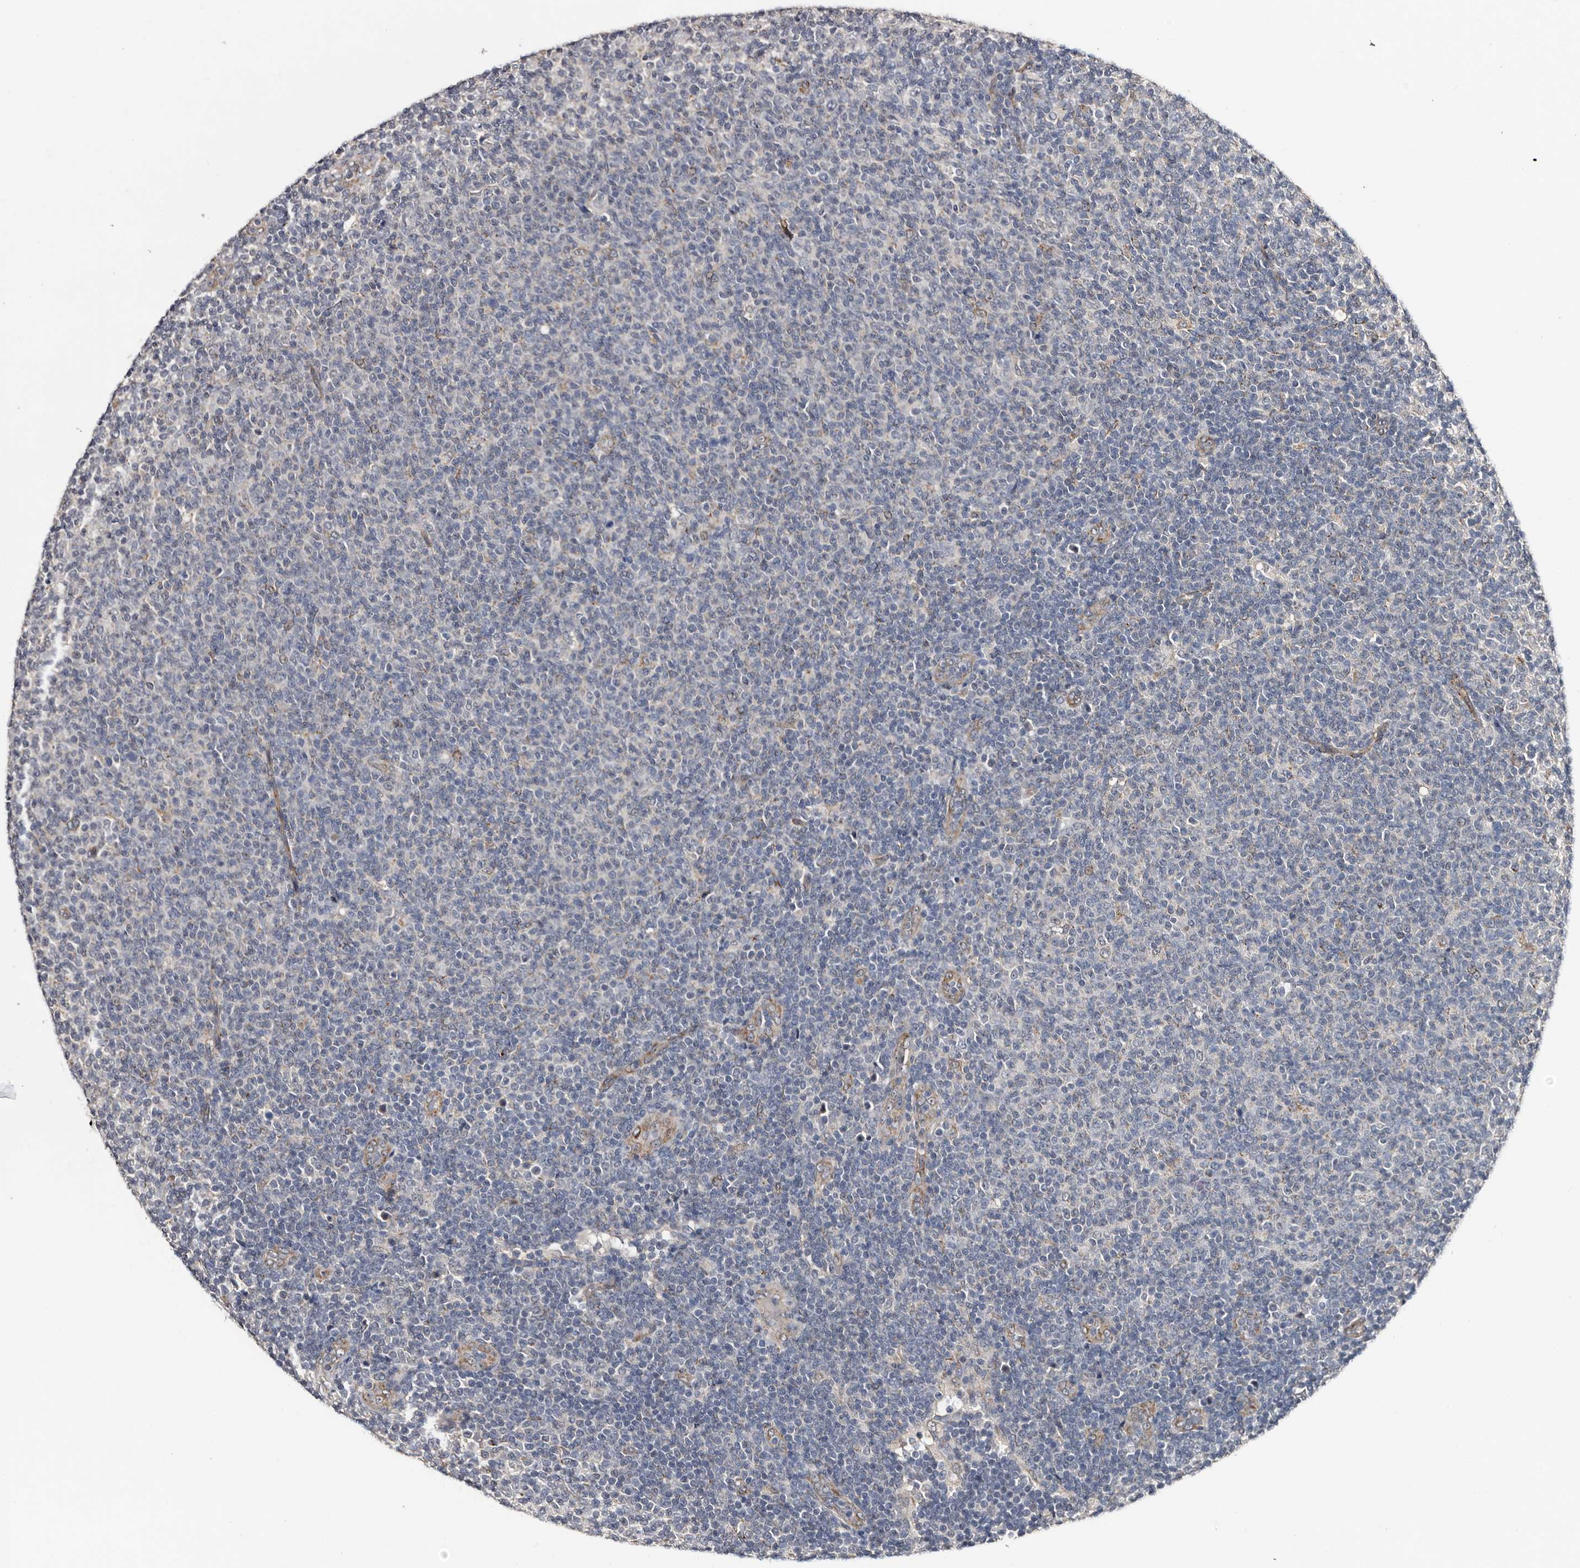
{"staining": {"intensity": "negative", "quantity": "none", "location": "none"}, "tissue": "lymphoma", "cell_type": "Tumor cells", "image_type": "cancer", "snomed": [{"axis": "morphology", "description": "Malignant lymphoma, non-Hodgkin's type, Low grade"}, {"axis": "topography", "description": "Lymph node"}], "caption": "Photomicrograph shows no protein staining in tumor cells of low-grade malignant lymphoma, non-Hodgkin's type tissue. (DAB (3,3'-diaminobenzidine) immunohistochemistry (IHC) visualized using brightfield microscopy, high magnification).", "gene": "ARMCX2", "patient": {"sex": "male", "age": 66}}